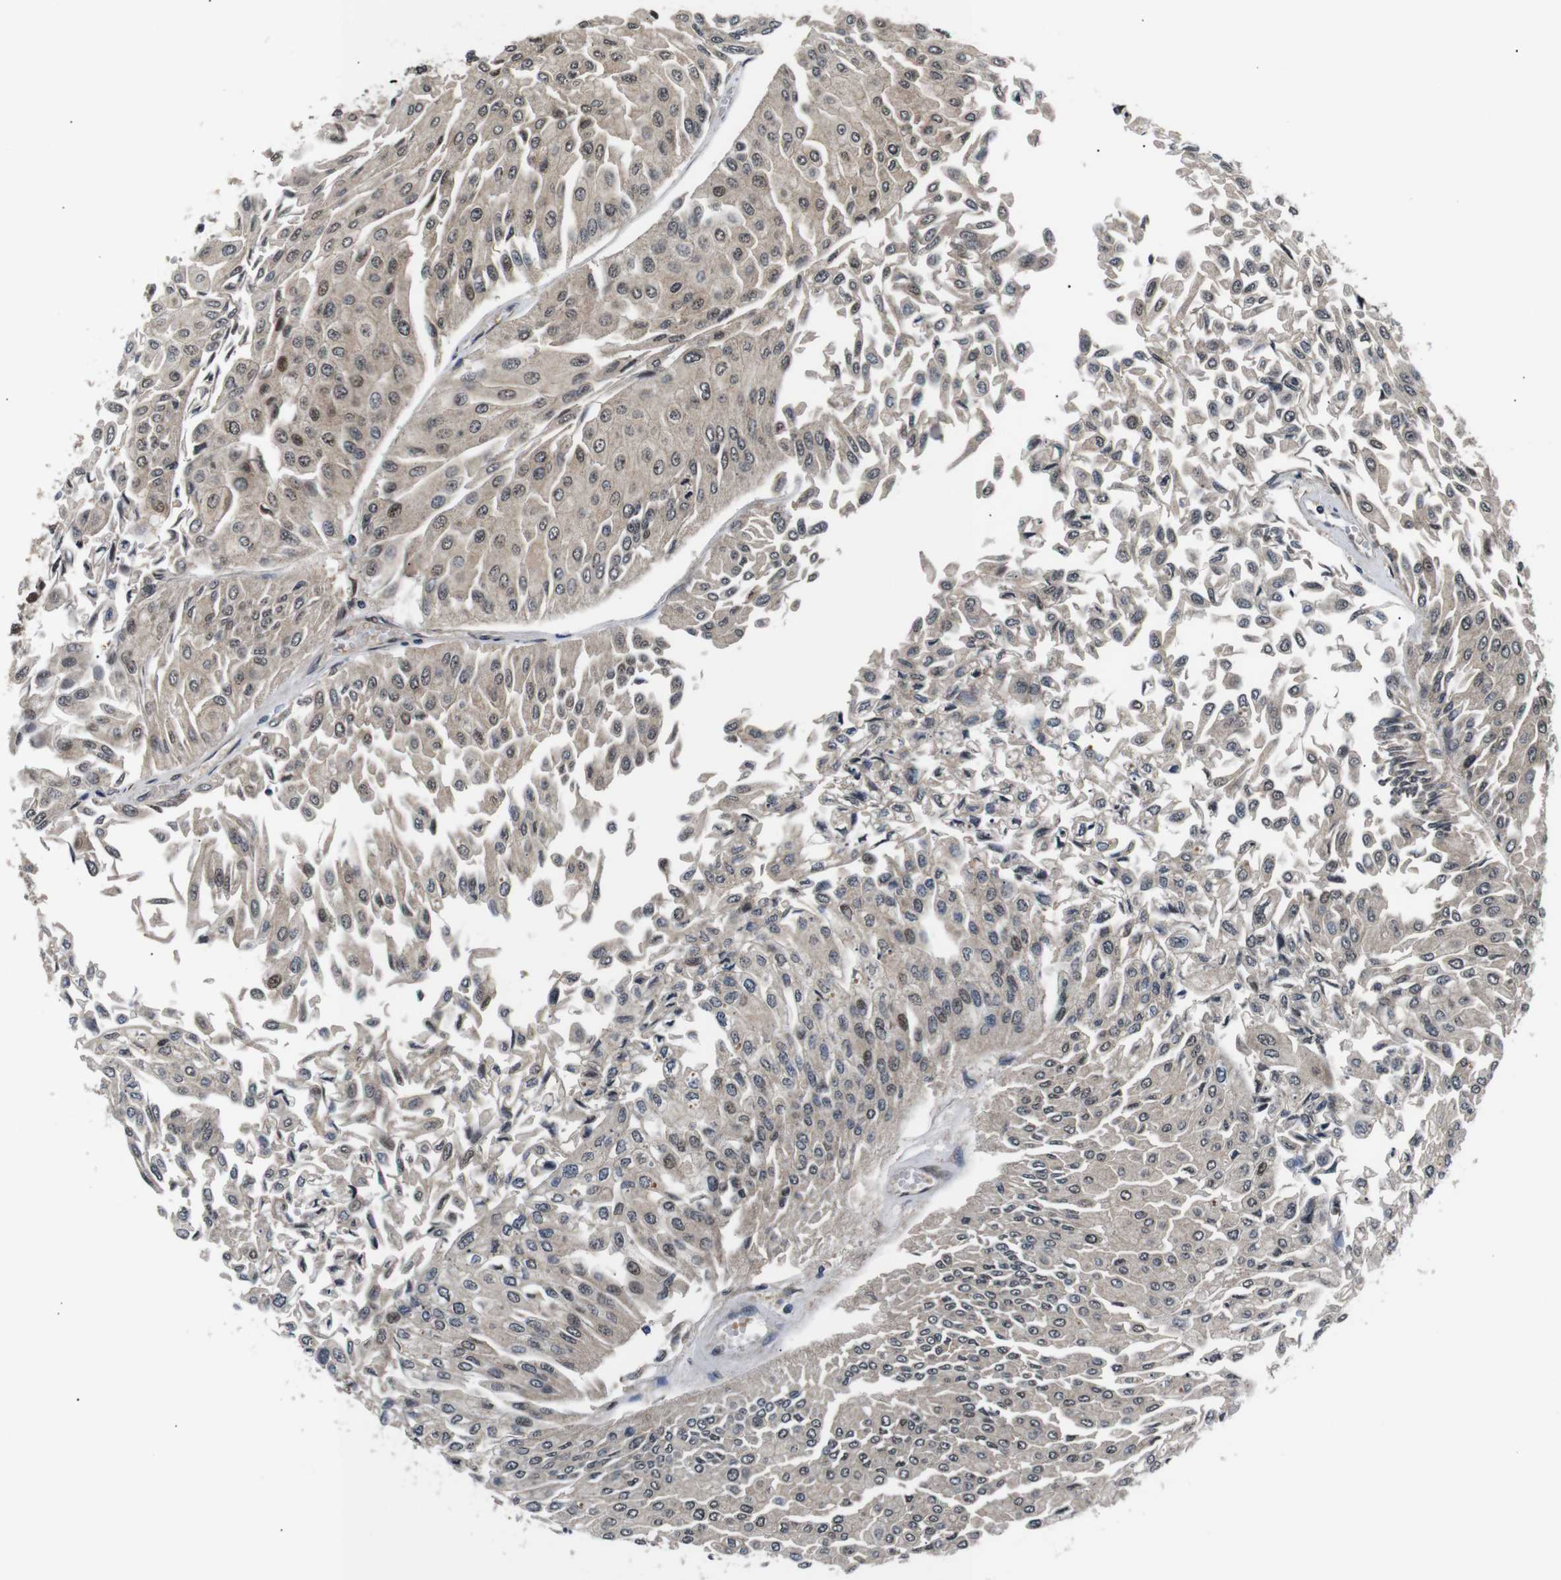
{"staining": {"intensity": "moderate", "quantity": "25%-75%", "location": "cytoplasmic/membranous,nuclear"}, "tissue": "urothelial cancer", "cell_type": "Tumor cells", "image_type": "cancer", "snomed": [{"axis": "morphology", "description": "Urothelial carcinoma, Low grade"}, {"axis": "topography", "description": "Urinary bladder"}], "caption": "Immunohistochemical staining of urothelial carcinoma (low-grade) shows medium levels of moderate cytoplasmic/membranous and nuclear staining in approximately 25%-75% of tumor cells.", "gene": "SKP1", "patient": {"sex": "male", "age": 67}}